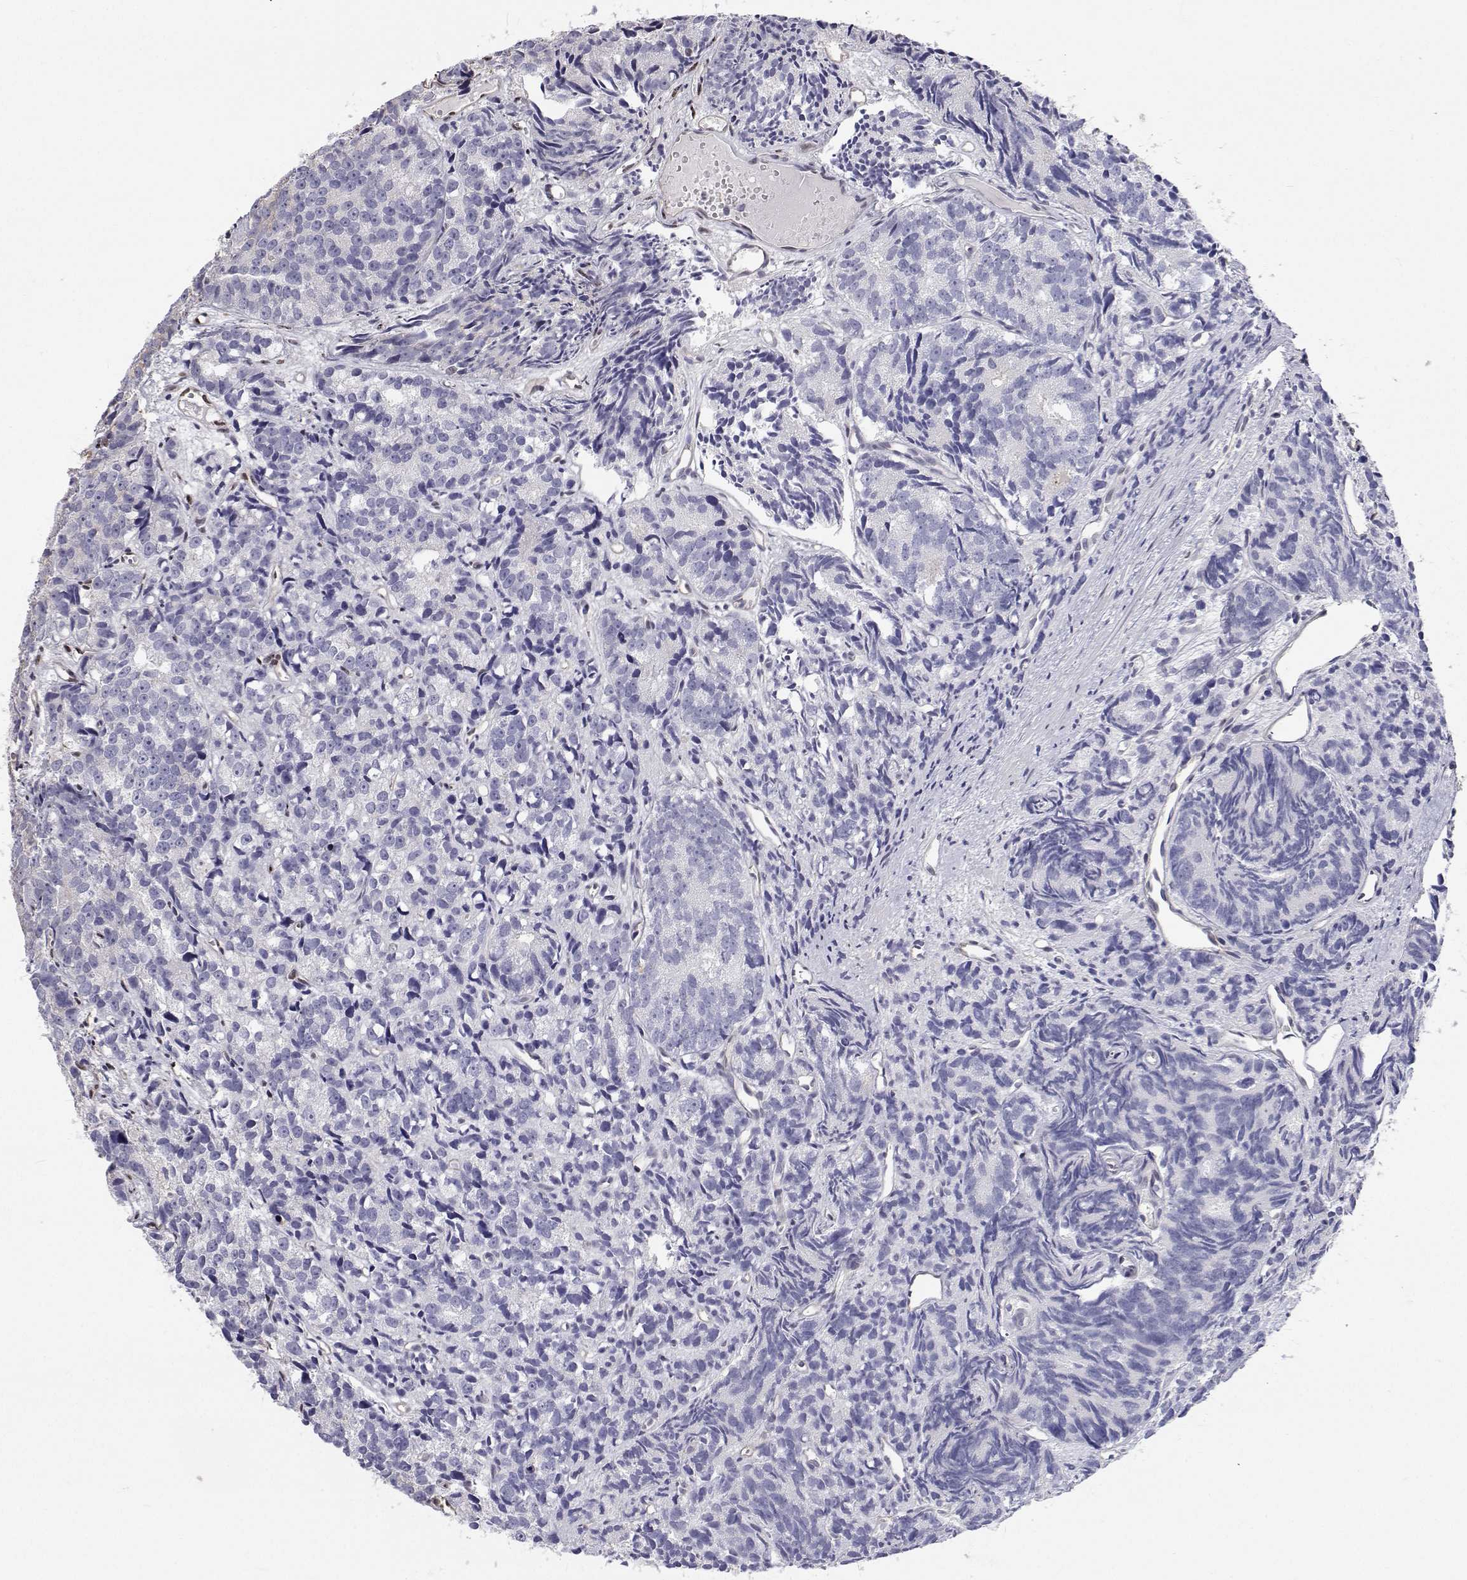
{"staining": {"intensity": "negative", "quantity": "none", "location": "none"}, "tissue": "prostate cancer", "cell_type": "Tumor cells", "image_type": "cancer", "snomed": [{"axis": "morphology", "description": "Adenocarcinoma, High grade"}, {"axis": "topography", "description": "Prostate"}], "caption": "Adenocarcinoma (high-grade) (prostate) was stained to show a protein in brown. There is no significant staining in tumor cells.", "gene": "GSDMA", "patient": {"sex": "male", "age": 77}}